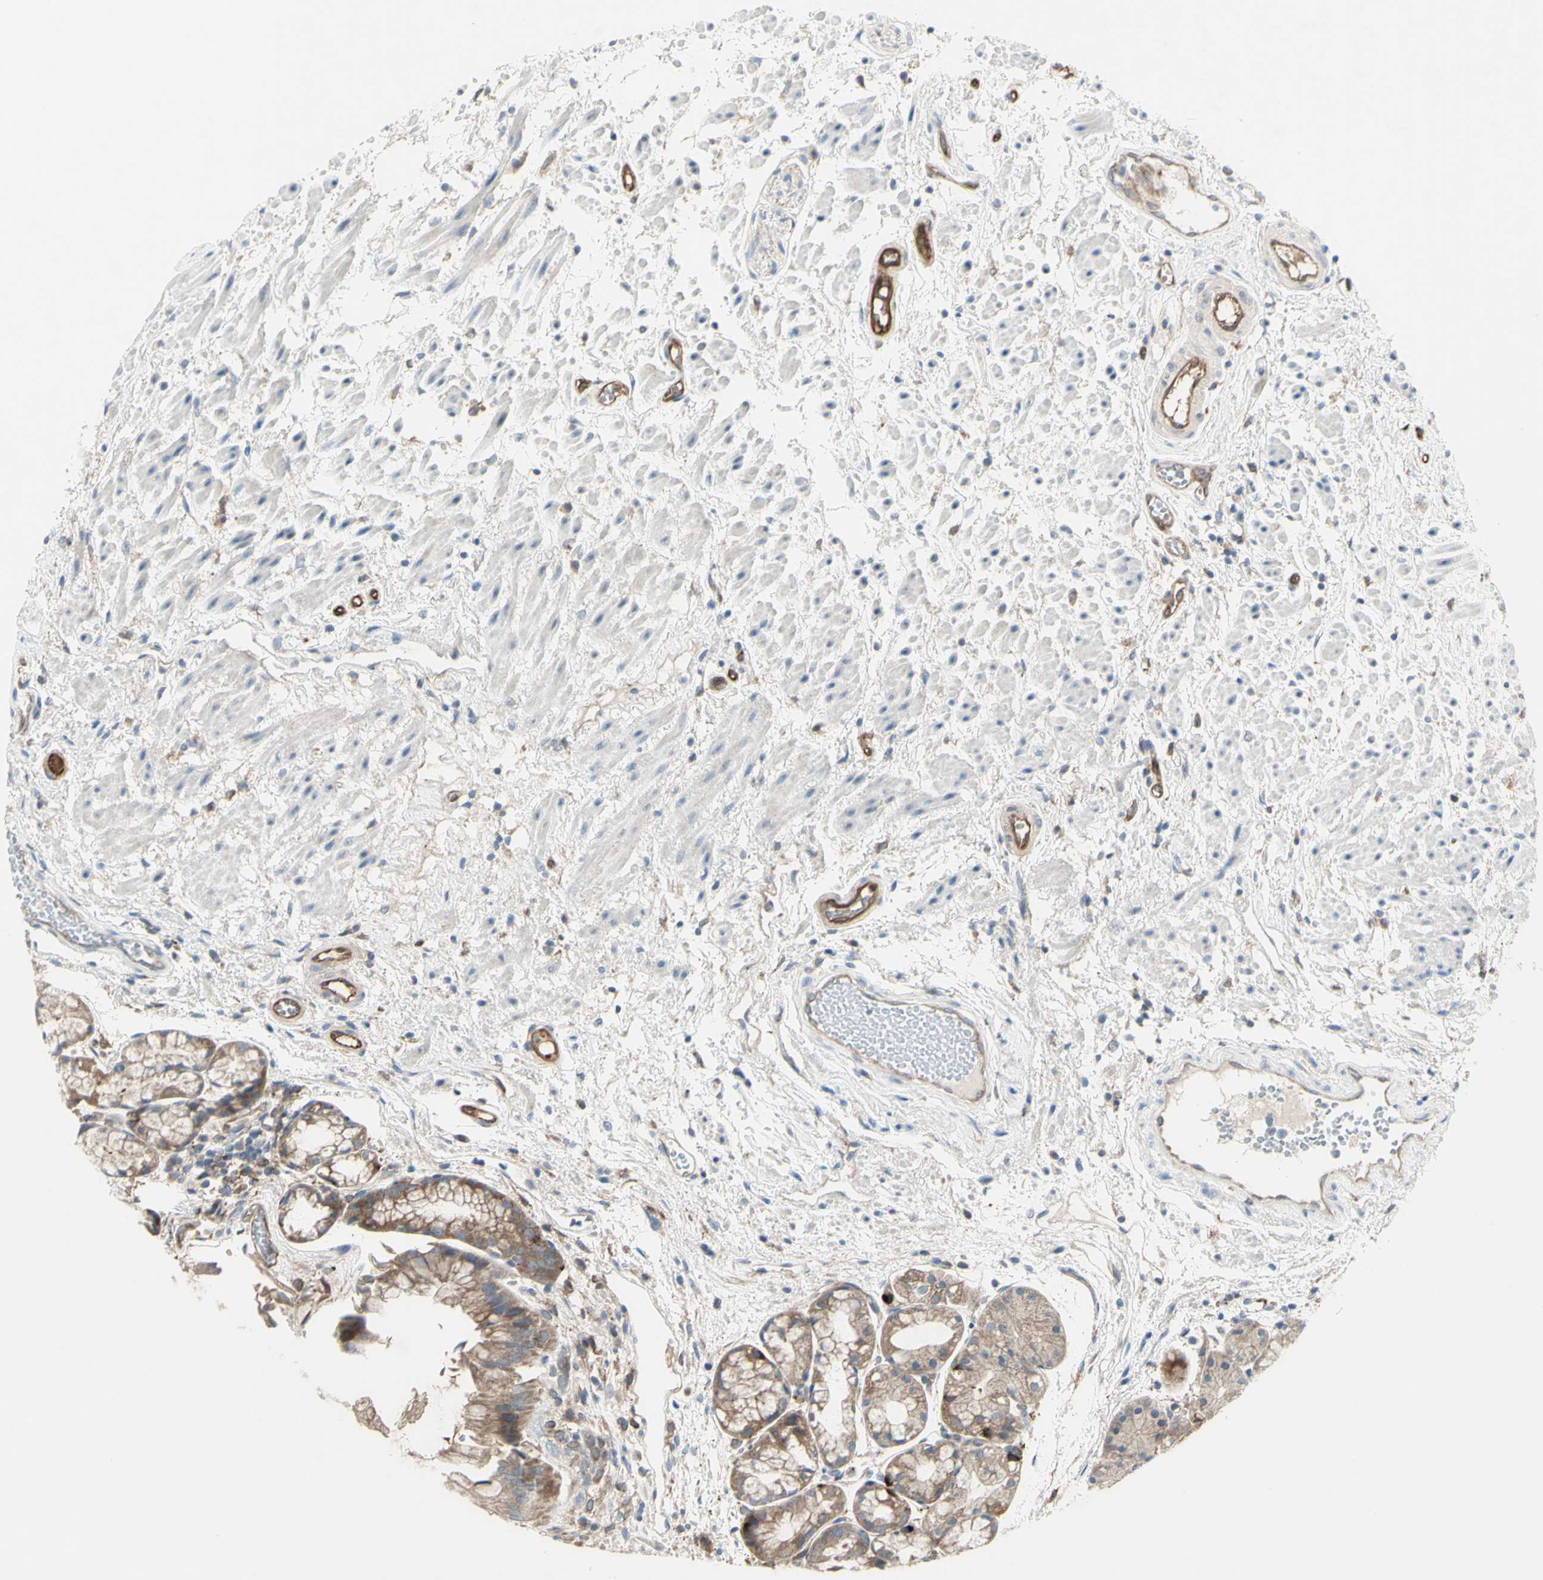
{"staining": {"intensity": "weak", "quantity": "25%-75%", "location": "cytoplasmic/membranous"}, "tissue": "stomach", "cell_type": "Glandular cells", "image_type": "normal", "snomed": [{"axis": "morphology", "description": "Normal tissue, NOS"}, {"axis": "topography", "description": "Stomach, upper"}], "caption": "Immunohistochemistry (IHC) micrograph of benign stomach: human stomach stained using immunohistochemistry exhibits low levels of weak protein expression localized specifically in the cytoplasmic/membranous of glandular cells, appearing as a cytoplasmic/membranous brown color.", "gene": "IGSF9B", "patient": {"sex": "male", "age": 72}}